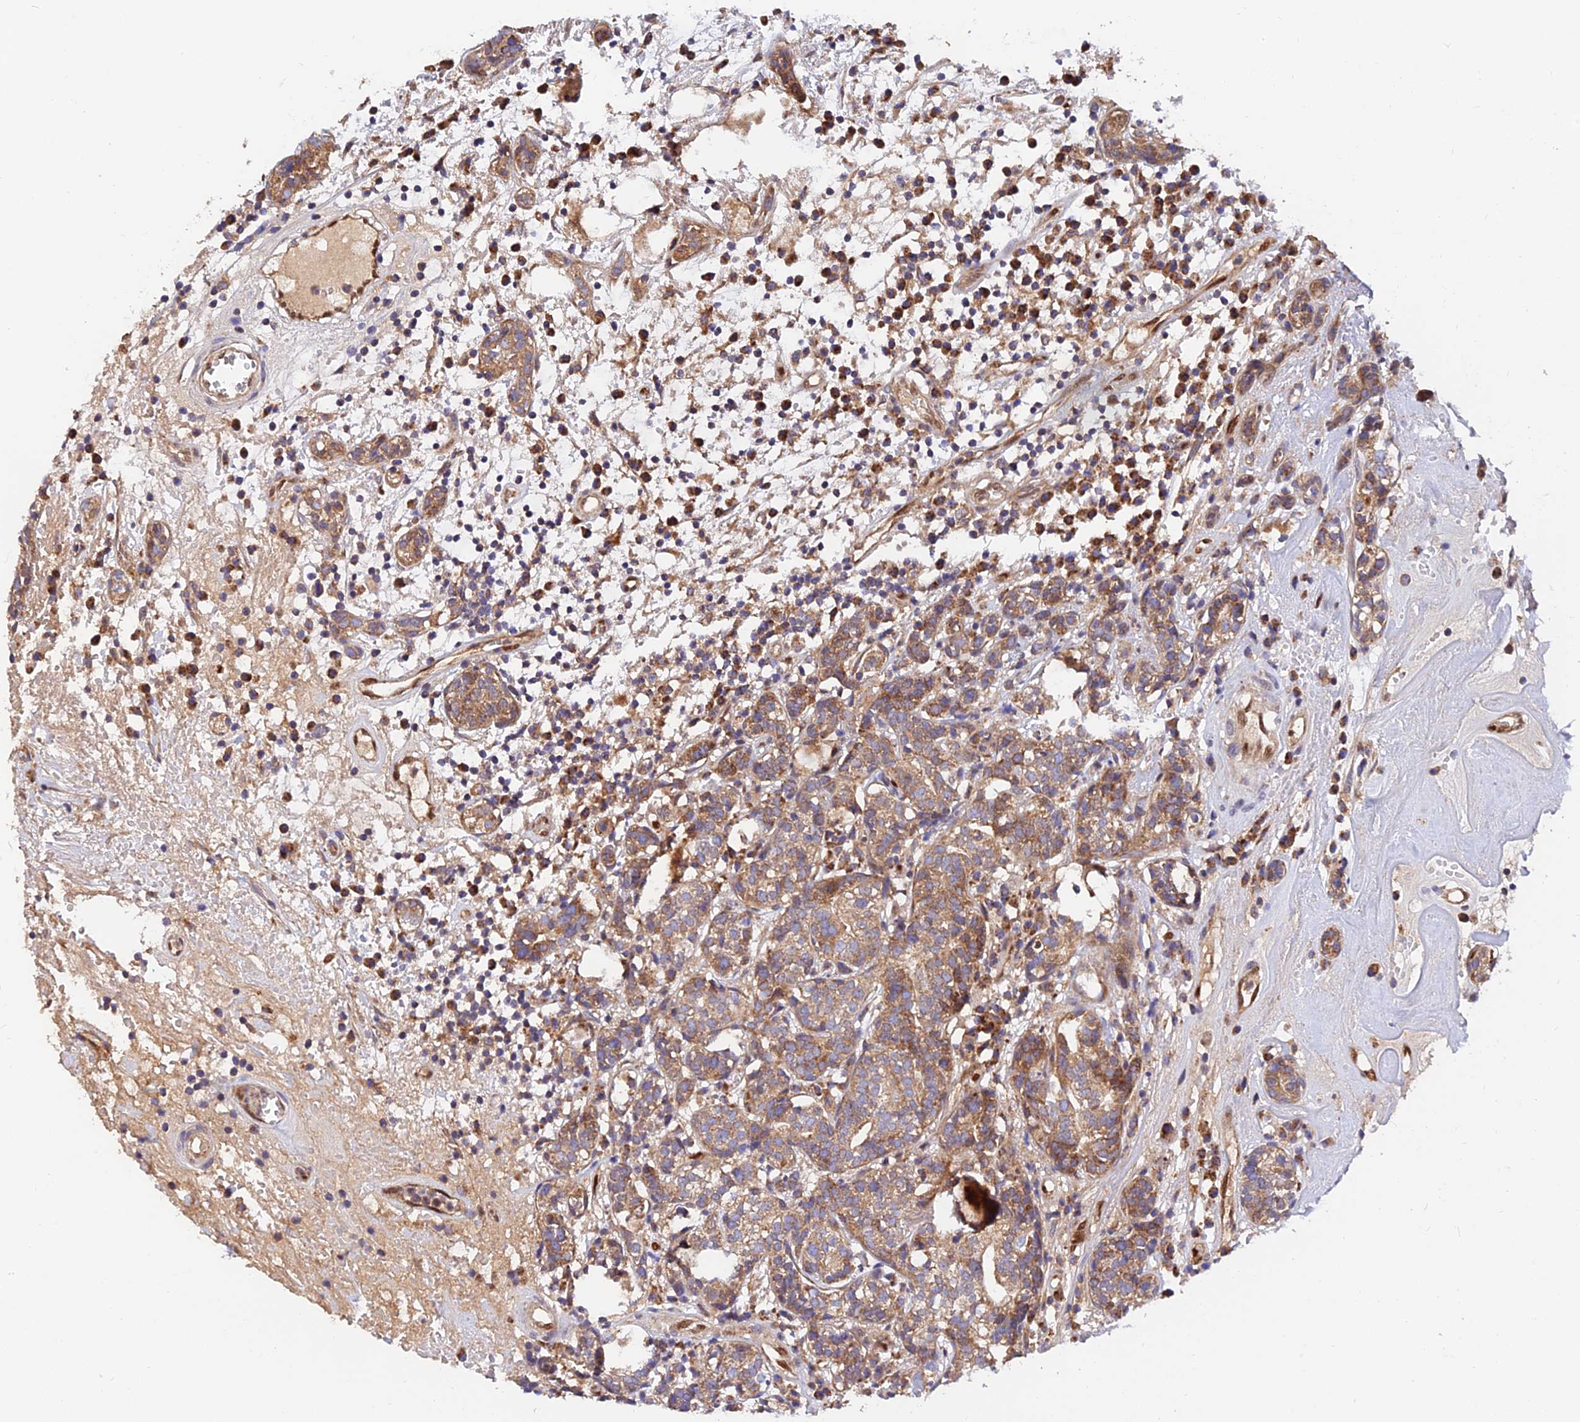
{"staining": {"intensity": "moderate", "quantity": ">75%", "location": "cytoplasmic/membranous"}, "tissue": "head and neck cancer", "cell_type": "Tumor cells", "image_type": "cancer", "snomed": [{"axis": "morphology", "description": "Adenocarcinoma, NOS"}, {"axis": "topography", "description": "Salivary gland"}, {"axis": "topography", "description": "Head-Neck"}], "caption": "Protein expression analysis of head and neck cancer (adenocarcinoma) demonstrates moderate cytoplasmic/membranous expression in approximately >75% of tumor cells. The staining was performed using DAB, with brown indicating positive protein expression. Nuclei are stained blue with hematoxylin.", "gene": "PODNL1", "patient": {"sex": "female", "age": 65}}